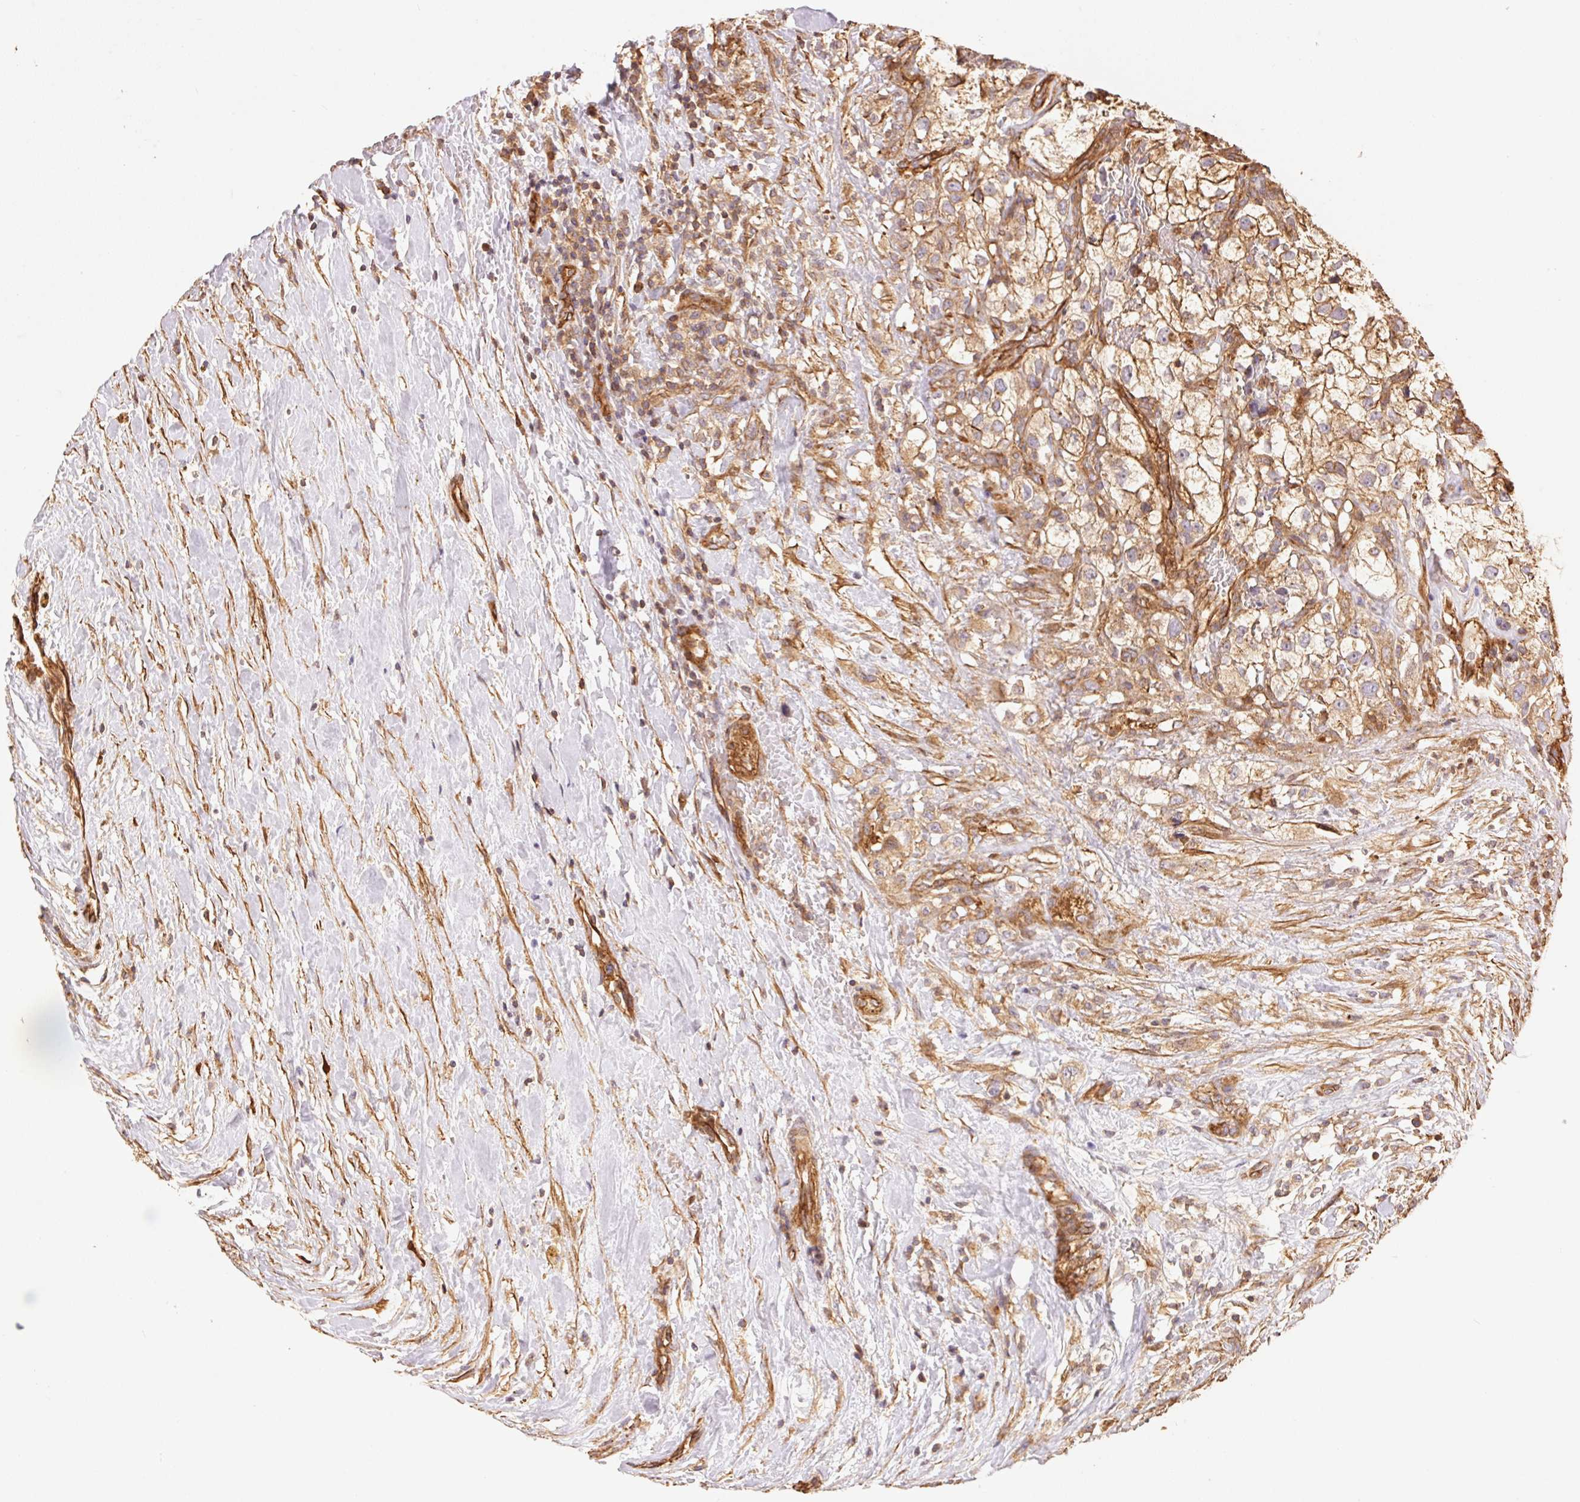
{"staining": {"intensity": "moderate", "quantity": ">75%", "location": "cytoplasmic/membranous"}, "tissue": "renal cancer", "cell_type": "Tumor cells", "image_type": "cancer", "snomed": [{"axis": "morphology", "description": "Adenocarcinoma, NOS"}, {"axis": "topography", "description": "Kidney"}], "caption": "Renal cancer (adenocarcinoma) stained for a protein (brown) reveals moderate cytoplasmic/membranous positive positivity in about >75% of tumor cells.", "gene": "FRAS1", "patient": {"sex": "male", "age": 59}}